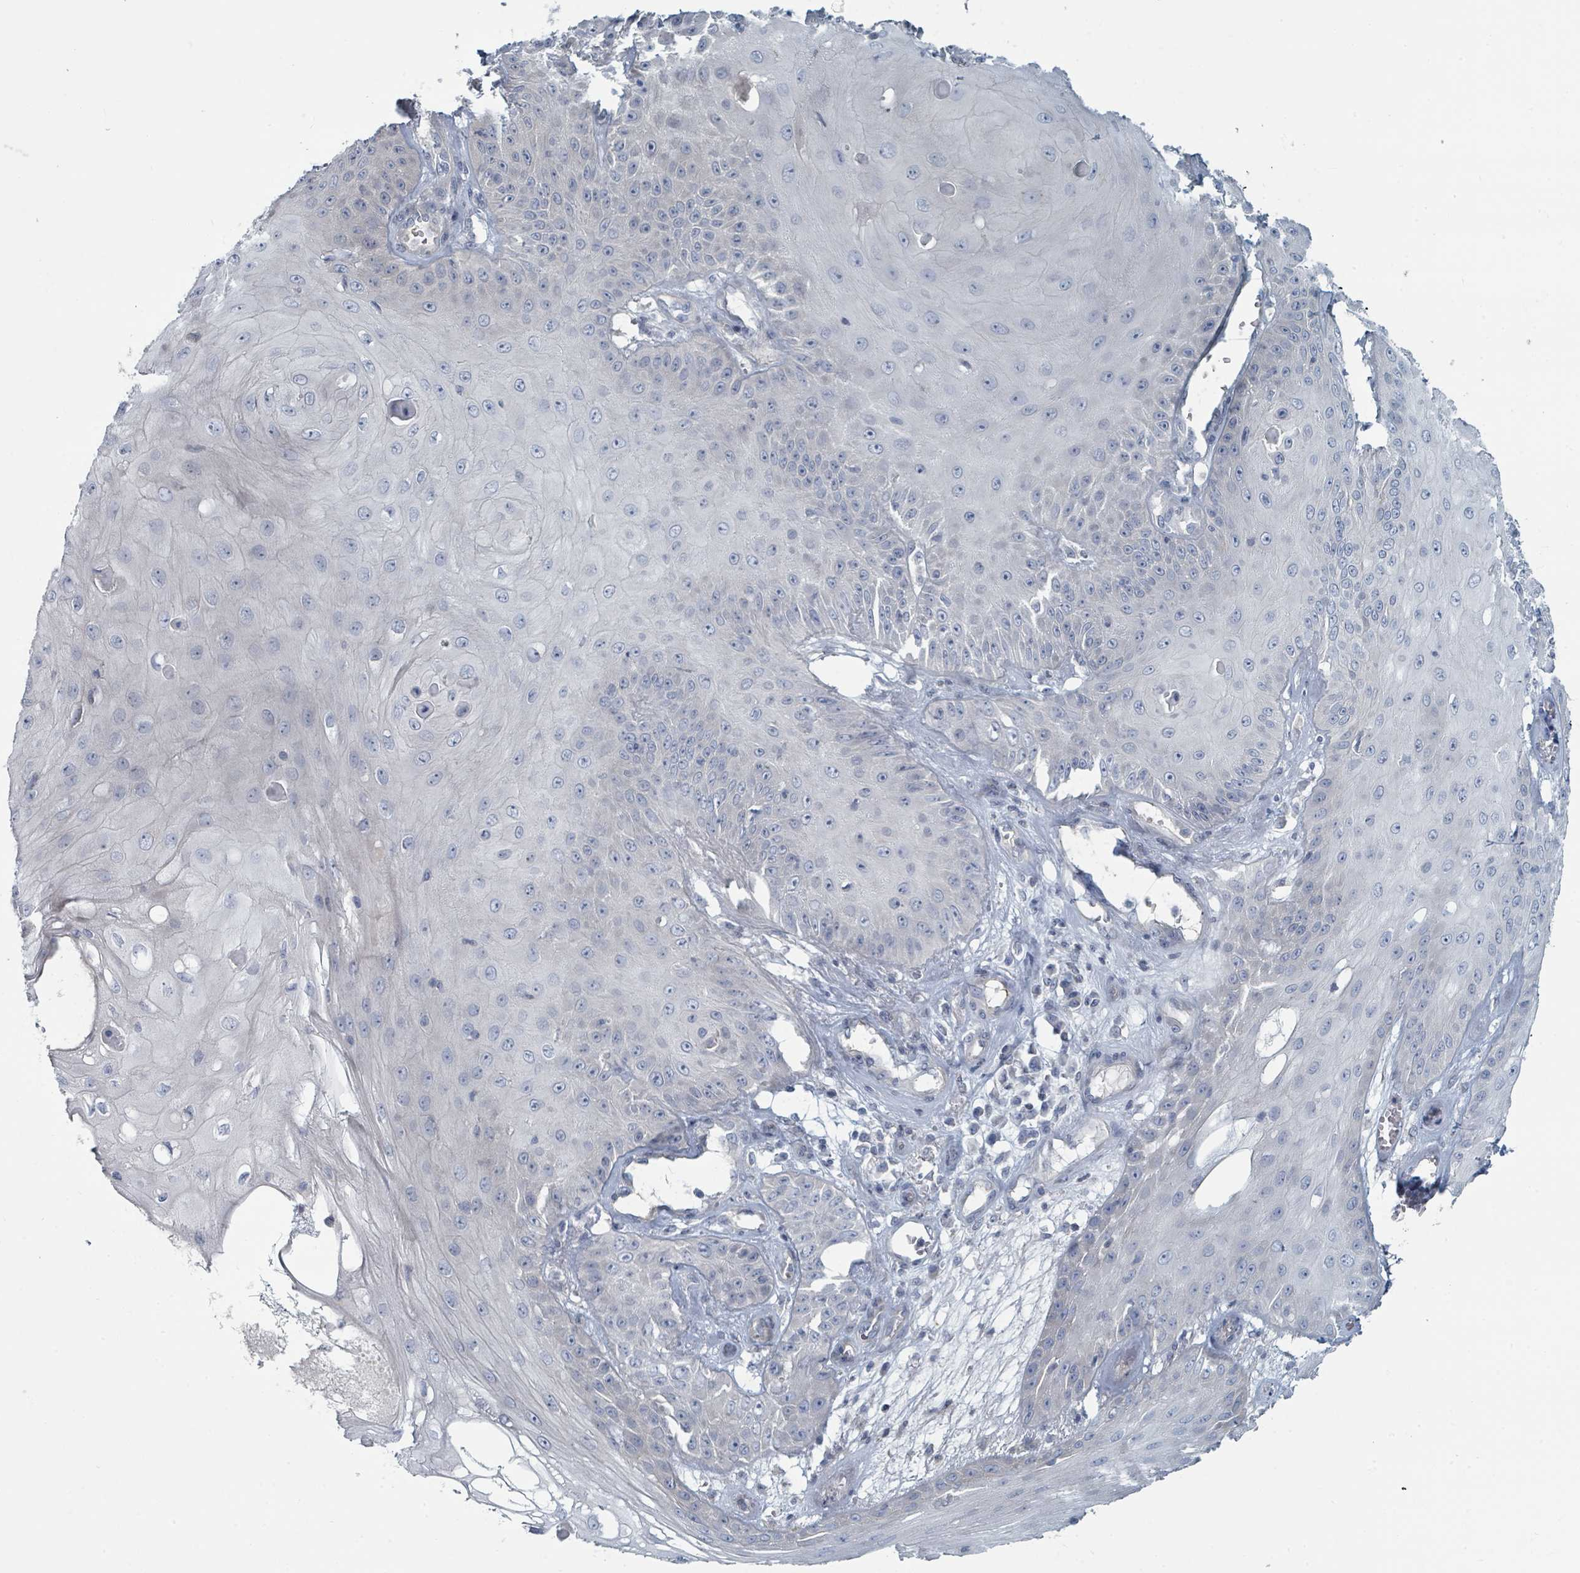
{"staining": {"intensity": "negative", "quantity": "none", "location": "none"}, "tissue": "skin cancer", "cell_type": "Tumor cells", "image_type": "cancer", "snomed": [{"axis": "morphology", "description": "Squamous cell carcinoma, NOS"}, {"axis": "topography", "description": "Skin"}], "caption": "Photomicrograph shows no significant protein staining in tumor cells of skin cancer (squamous cell carcinoma).", "gene": "SLC25A45", "patient": {"sex": "male", "age": 70}}